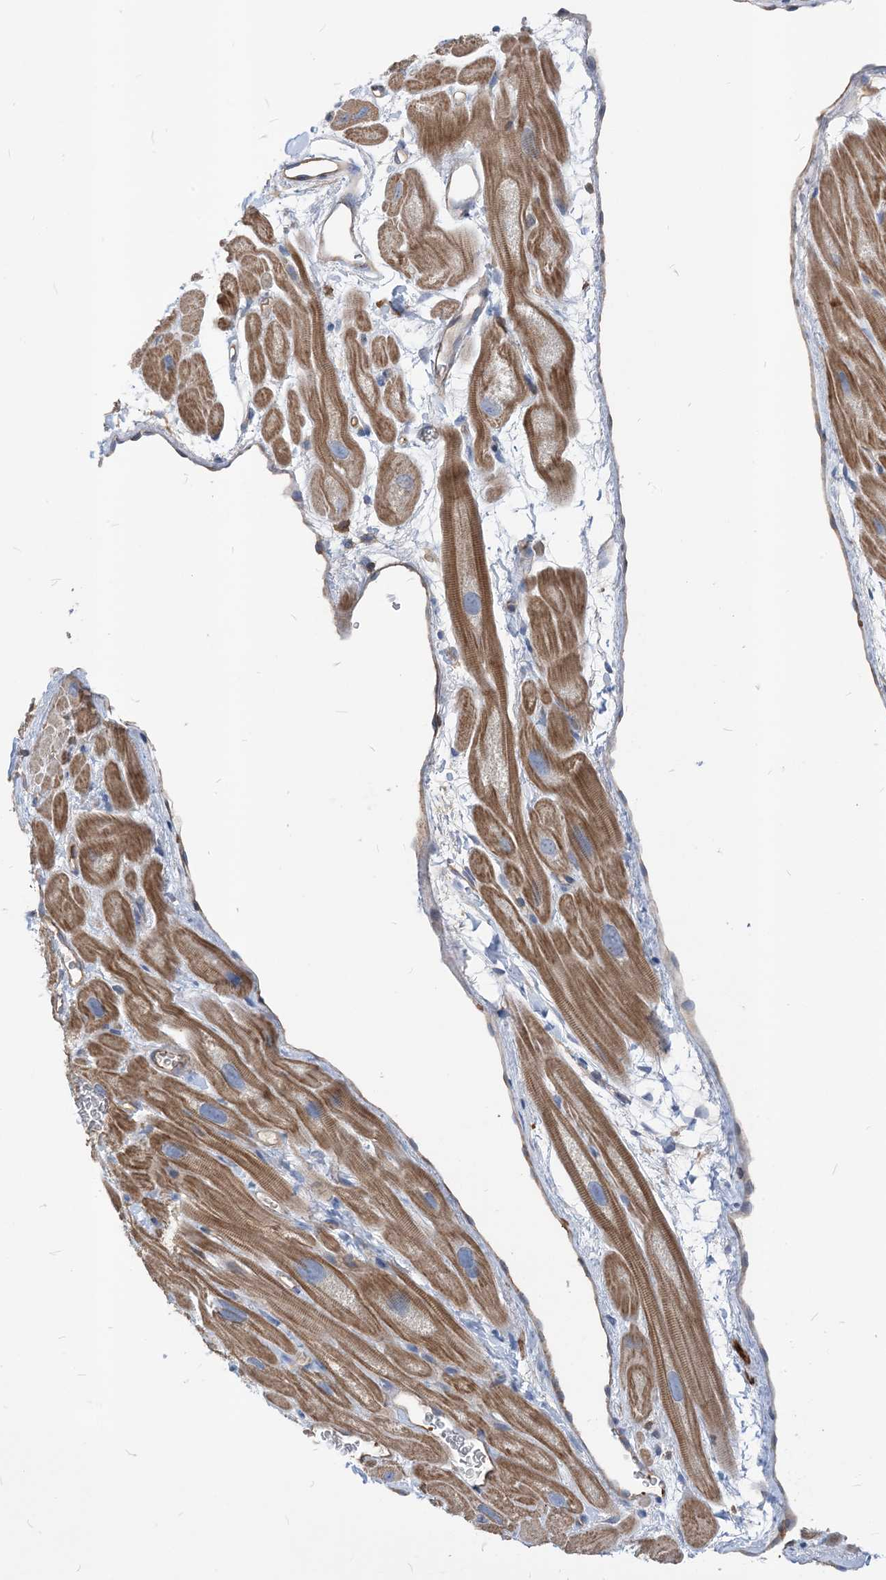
{"staining": {"intensity": "moderate", "quantity": "25%-75%", "location": "cytoplasmic/membranous"}, "tissue": "heart muscle", "cell_type": "Cardiomyocytes", "image_type": "normal", "snomed": [{"axis": "morphology", "description": "Normal tissue, NOS"}, {"axis": "topography", "description": "Heart"}], "caption": "A brown stain labels moderate cytoplasmic/membranous positivity of a protein in cardiomyocytes of normal human heart muscle.", "gene": "PARVG", "patient": {"sex": "male", "age": 49}}